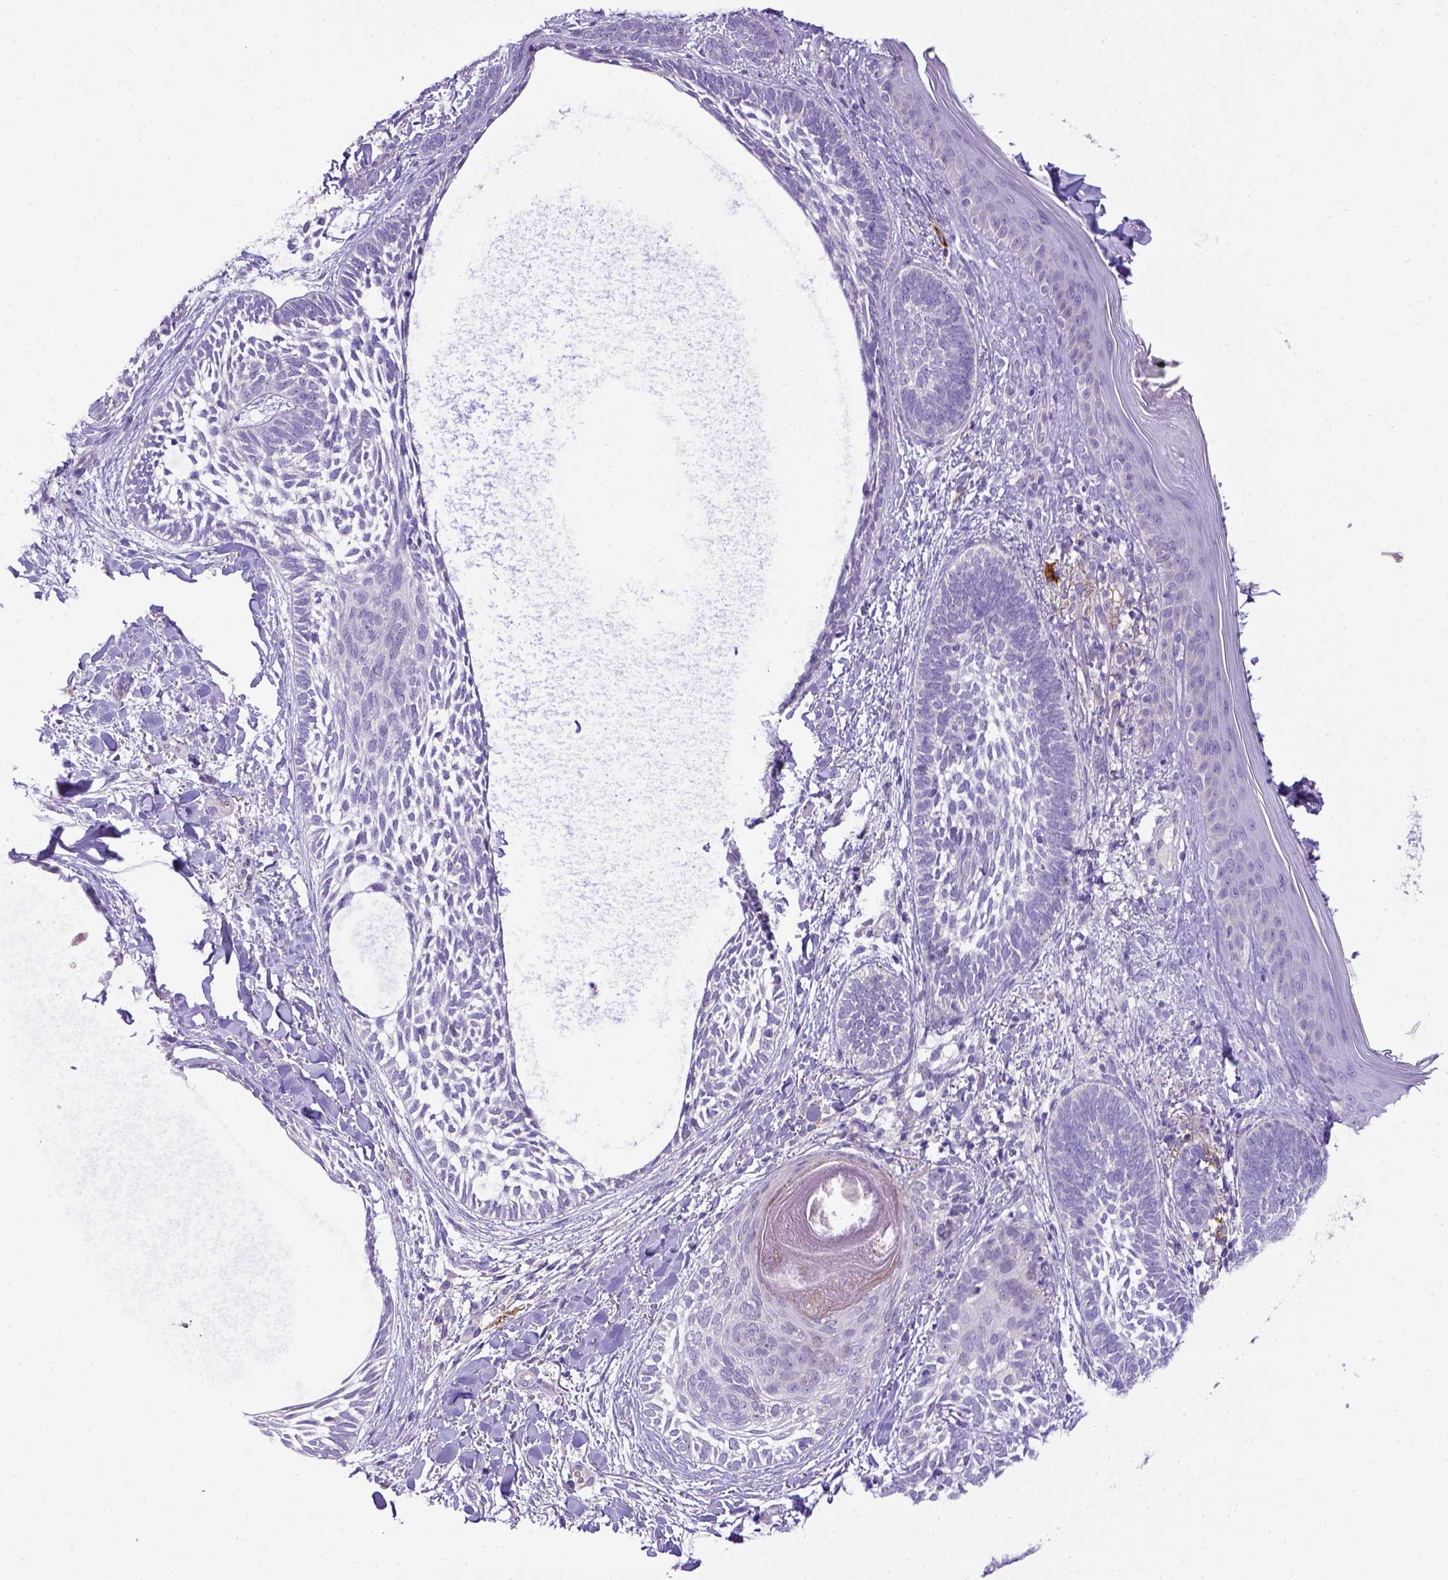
{"staining": {"intensity": "negative", "quantity": "none", "location": "none"}, "tissue": "skin cancer", "cell_type": "Tumor cells", "image_type": "cancer", "snomed": [{"axis": "morphology", "description": "Normal tissue, NOS"}, {"axis": "morphology", "description": "Basal cell carcinoma"}, {"axis": "topography", "description": "Skin"}], "caption": "Micrograph shows no protein expression in tumor cells of skin cancer tissue.", "gene": "CD40", "patient": {"sex": "male", "age": 46}}